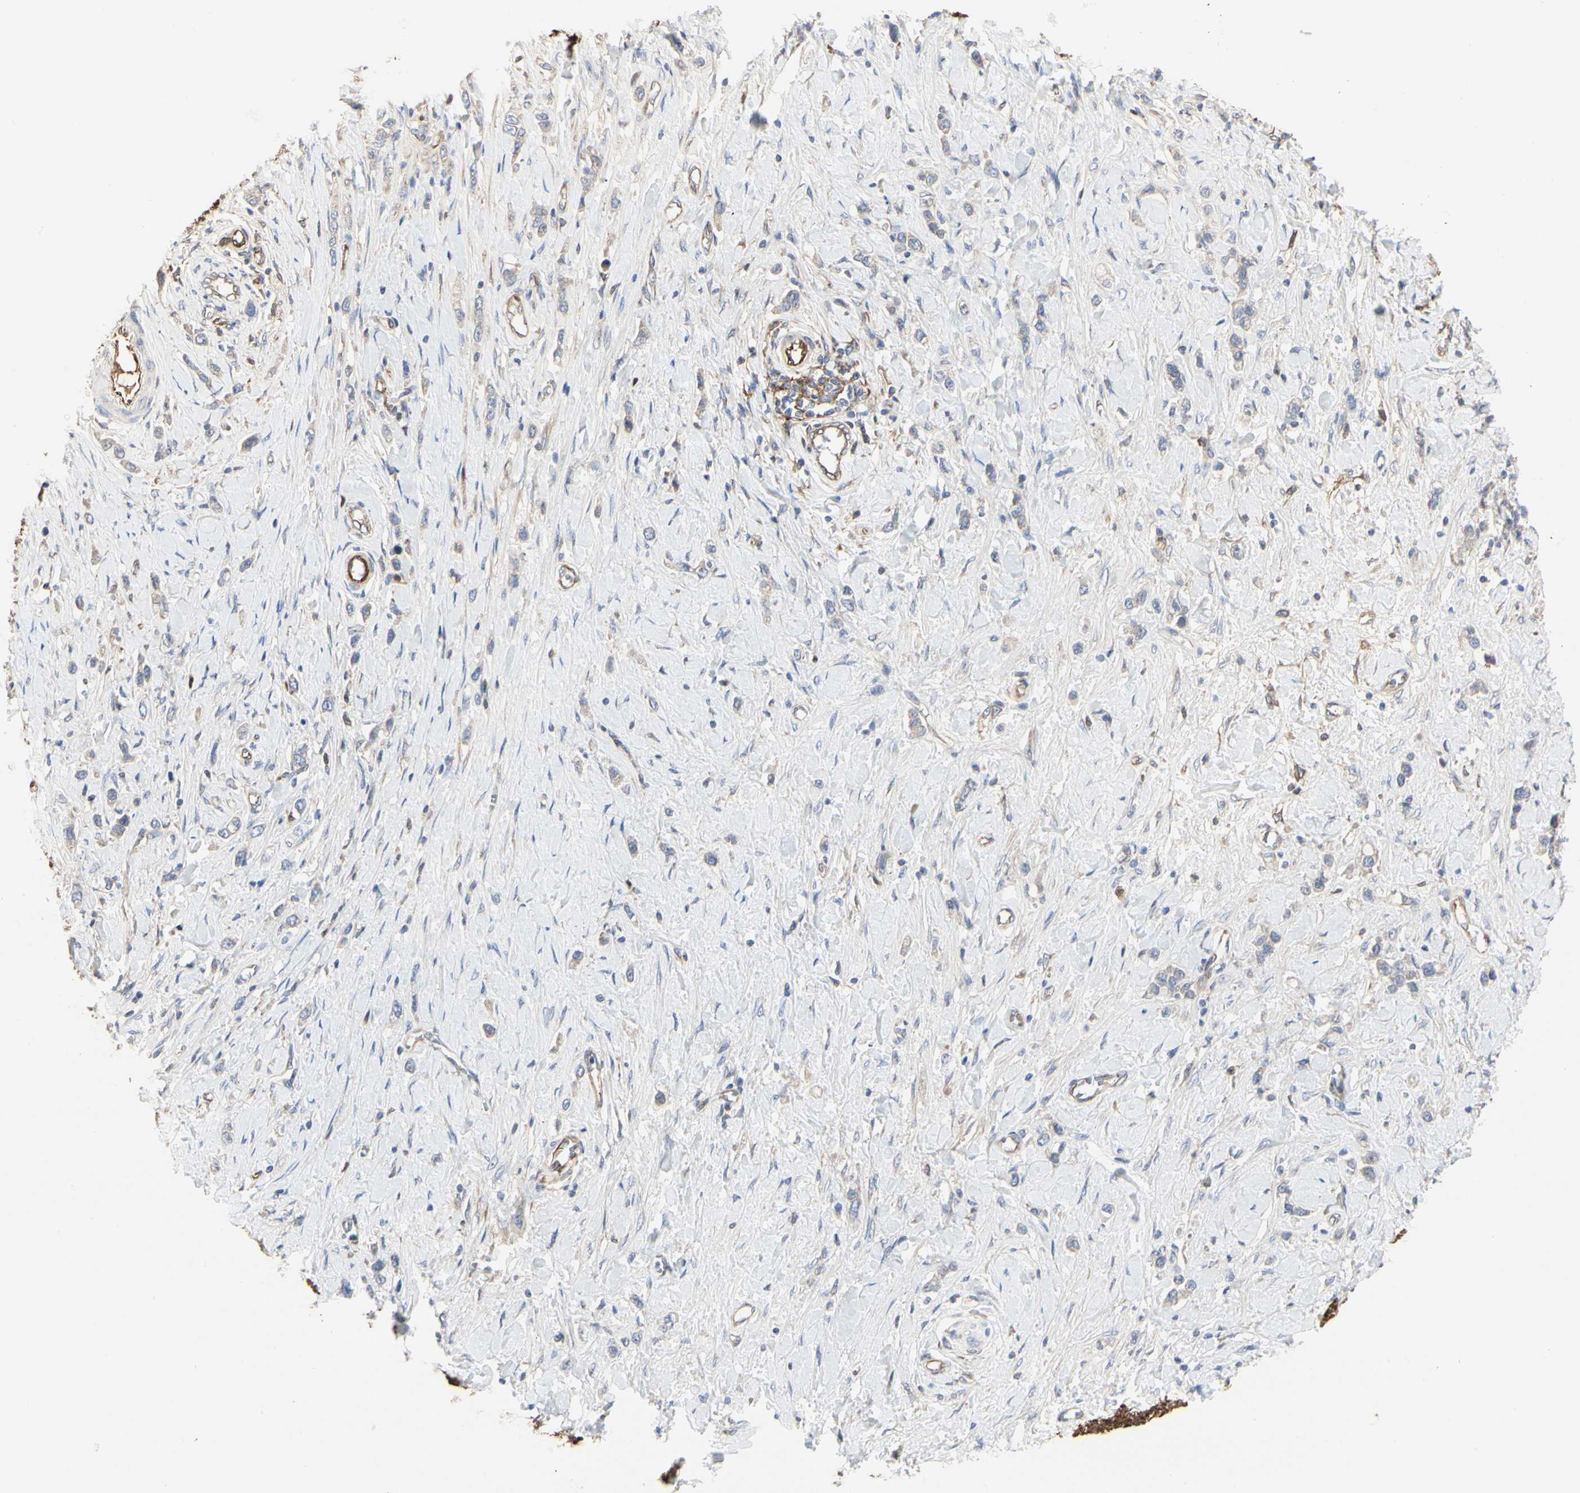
{"staining": {"intensity": "weak", "quantity": "25%-75%", "location": "cytoplasmic/membranous"}, "tissue": "stomach cancer", "cell_type": "Tumor cells", "image_type": "cancer", "snomed": [{"axis": "morphology", "description": "Normal tissue, NOS"}, {"axis": "morphology", "description": "Adenocarcinoma, NOS"}, {"axis": "topography", "description": "Stomach, upper"}, {"axis": "topography", "description": "Stomach"}], "caption": "DAB immunohistochemical staining of human adenocarcinoma (stomach) exhibits weak cytoplasmic/membranous protein staining in approximately 25%-75% of tumor cells. The staining was performed using DAB, with brown indicating positive protein expression. Nuclei are stained blue with hematoxylin.", "gene": "C3orf52", "patient": {"sex": "female", "age": 65}}